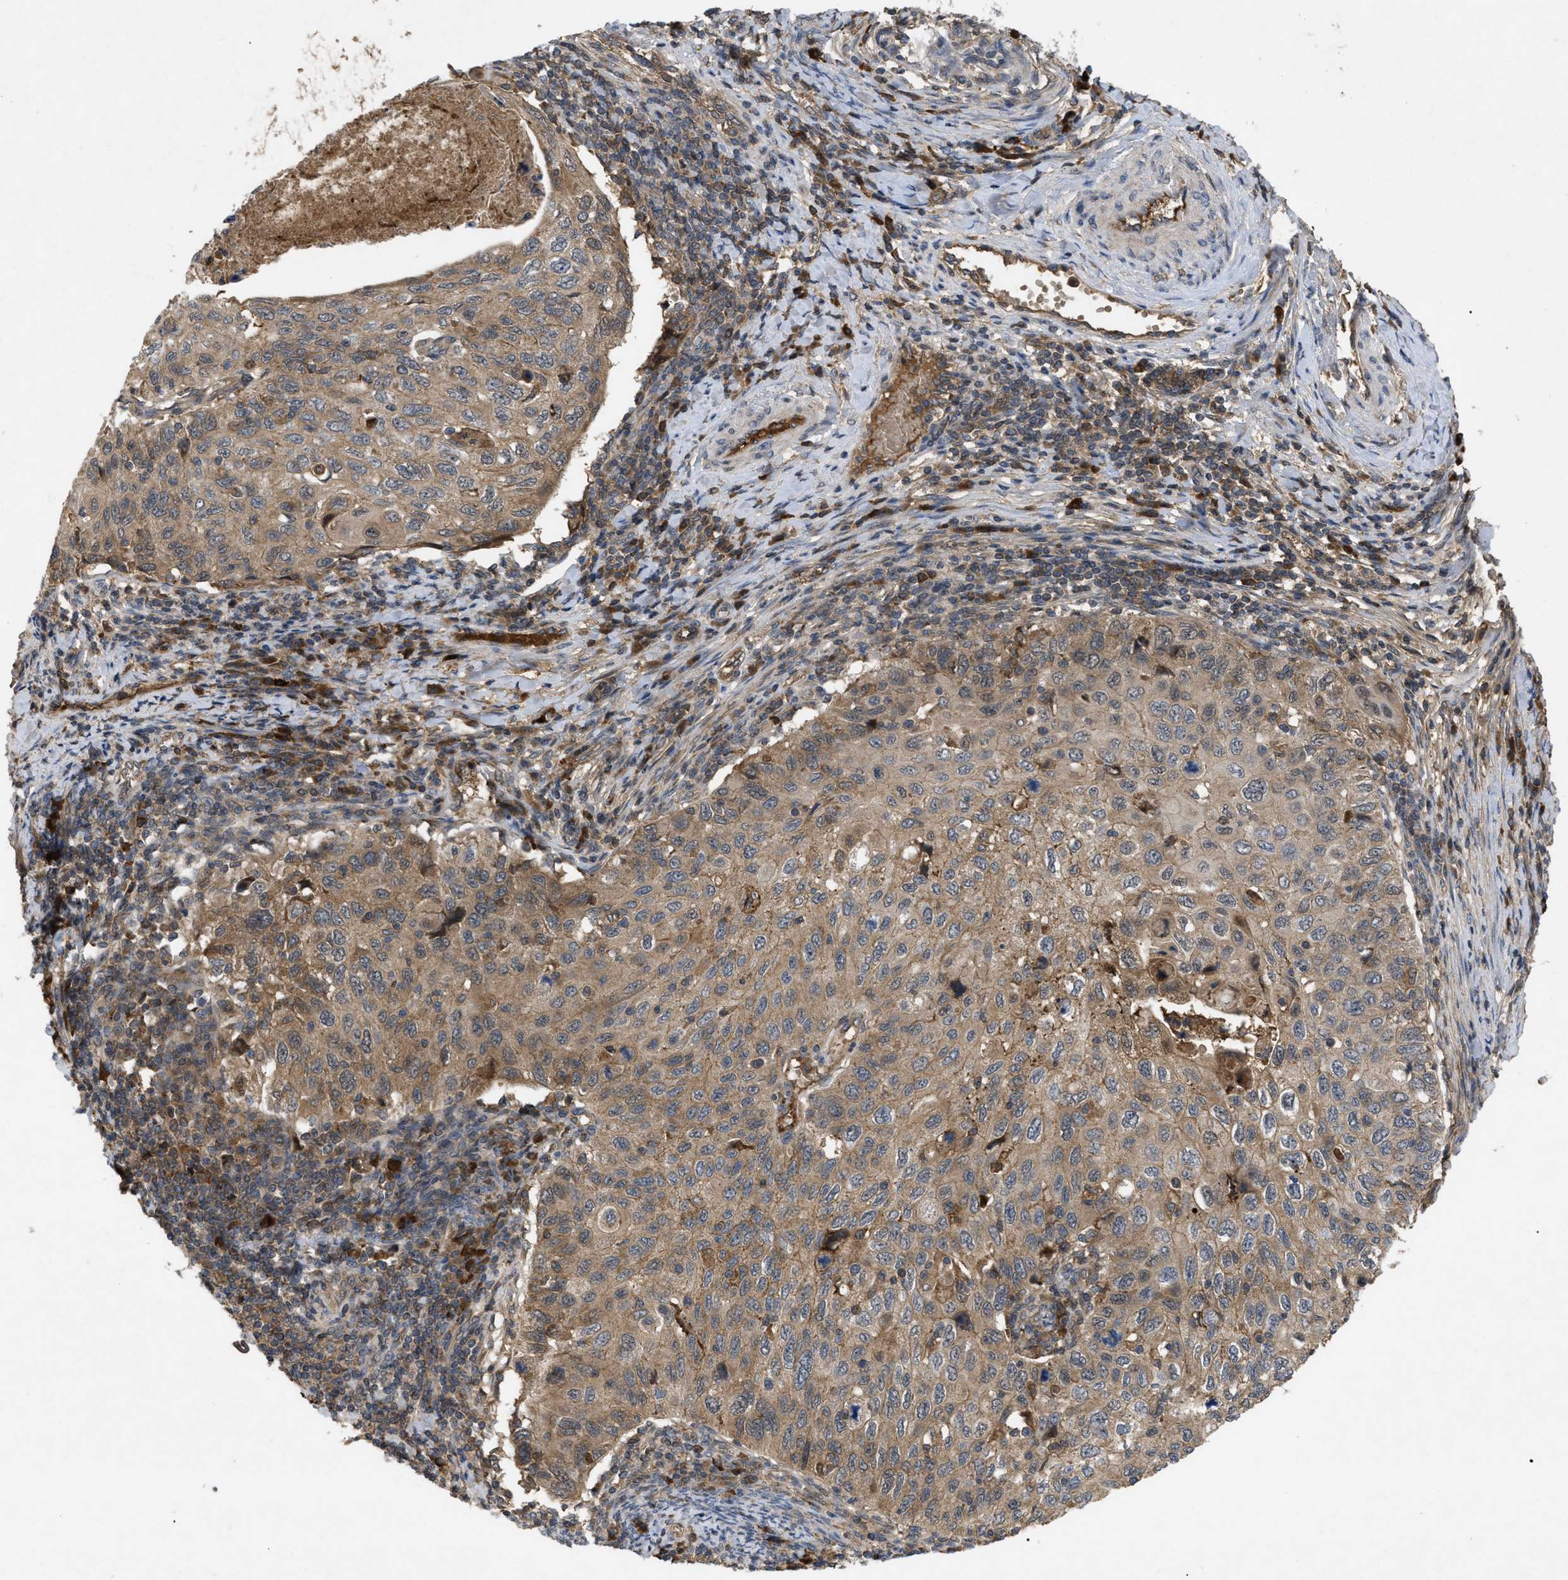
{"staining": {"intensity": "moderate", "quantity": ">75%", "location": "cytoplasmic/membranous"}, "tissue": "cervical cancer", "cell_type": "Tumor cells", "image_type": "cancer", "snomed": [{"axis": "morphology", "description": "Squamous cell carcinoma, NOS"}, {"axis": "topography", "description": "Cervix"}], "caption": "The immunohistochemical stain shows moderate cytoplasmic/membranous expression in tumor cells of cervical squamous cell carcinoma tissue.", "gene": "RAB2A", "patient": {"sex": "female", "age": 70}}